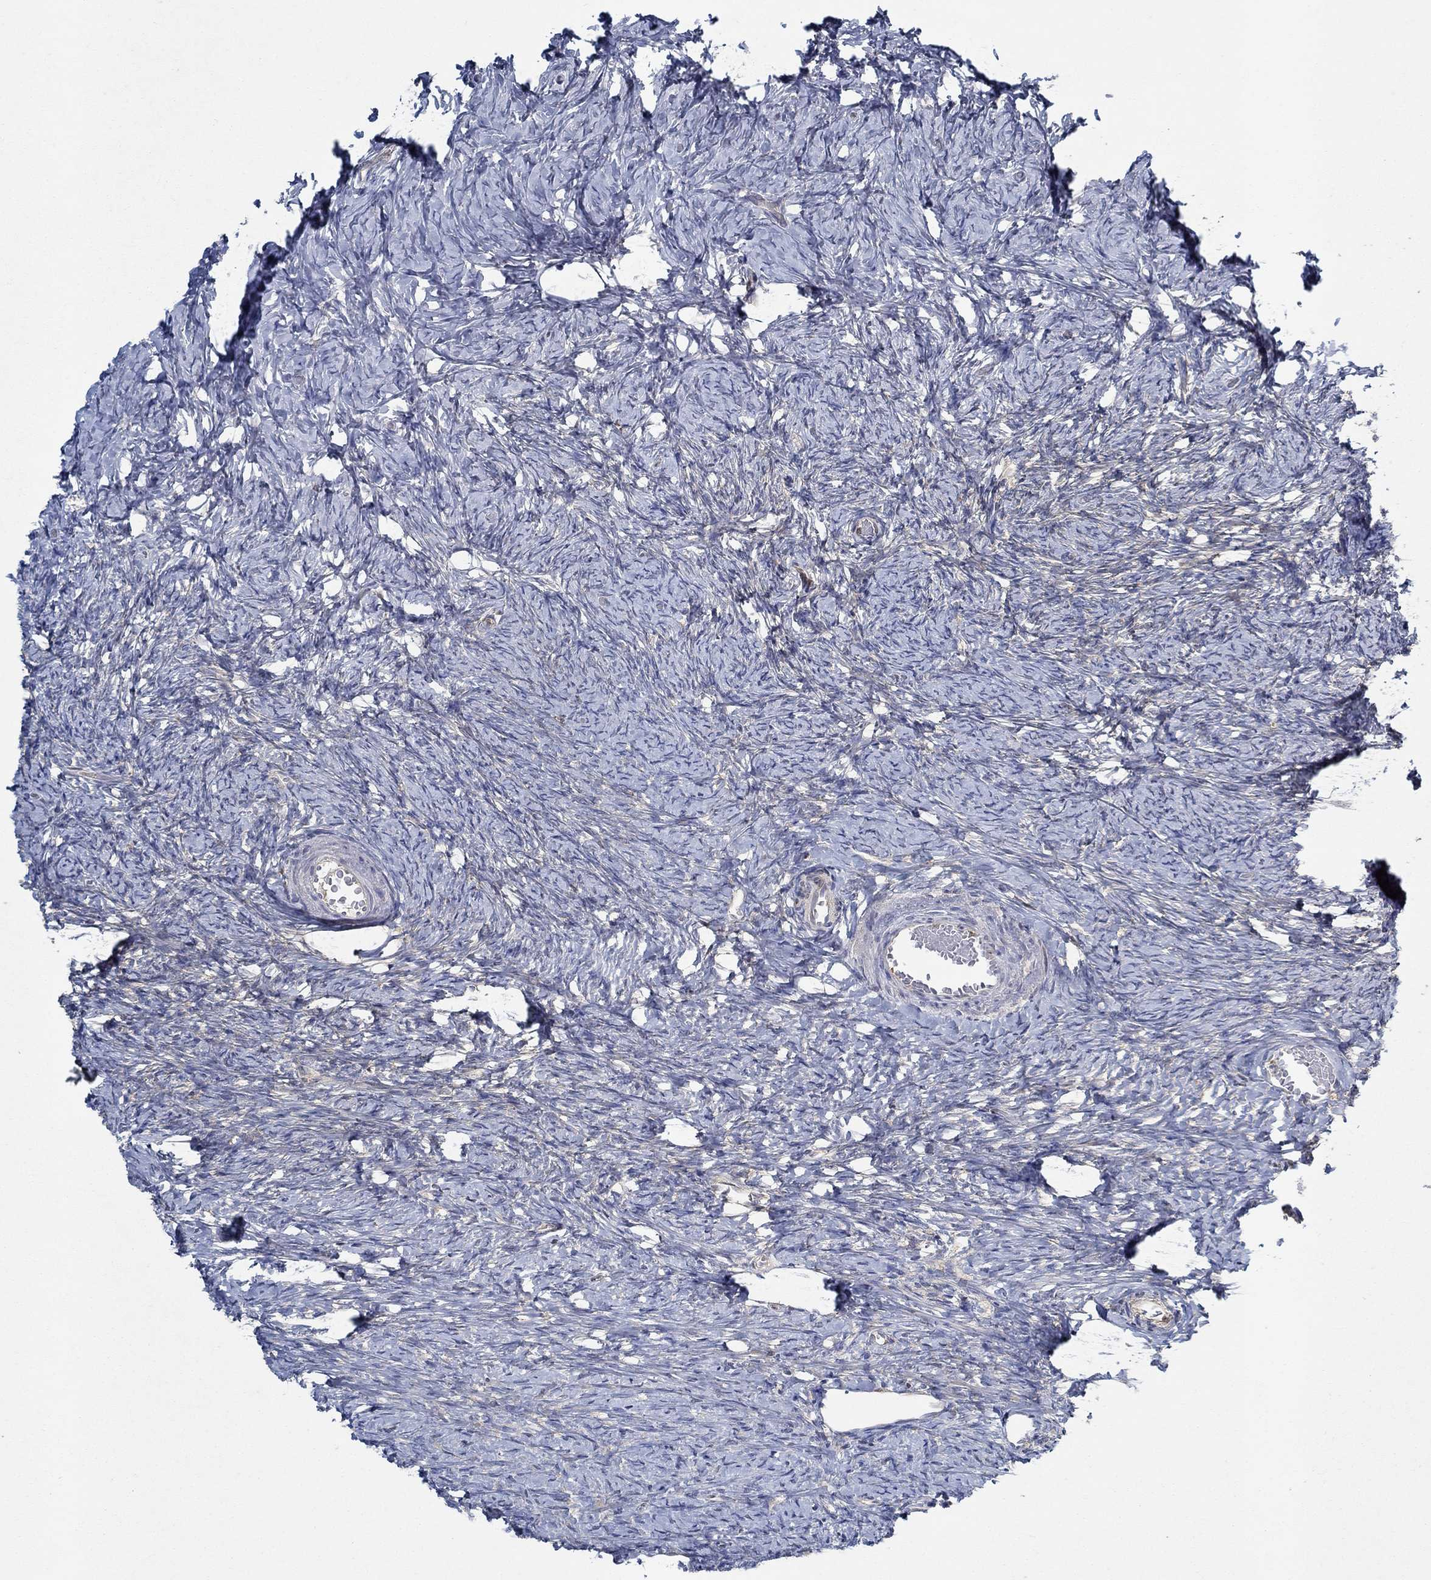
{"staining": {"intensity": "moderate", "quantity": "<25%", "location": "cytoplasmic/membranous"}, "tissue": "ovary", "cell_type": "Follicle cells", "image_type": "normal", "snomed": [{"axis": "morphology", "description": "Normal tissue, NOS"}, {"axis": "topography", "description": "Ovary"}], "caption": "Ovary stained with a brown dye demonstrates moderate cytoplasmic/membranous positive staining in approximately <25% of follicle cells.", "gene": "MTHFR", "patient": {"sex": "female", "age": 39}}